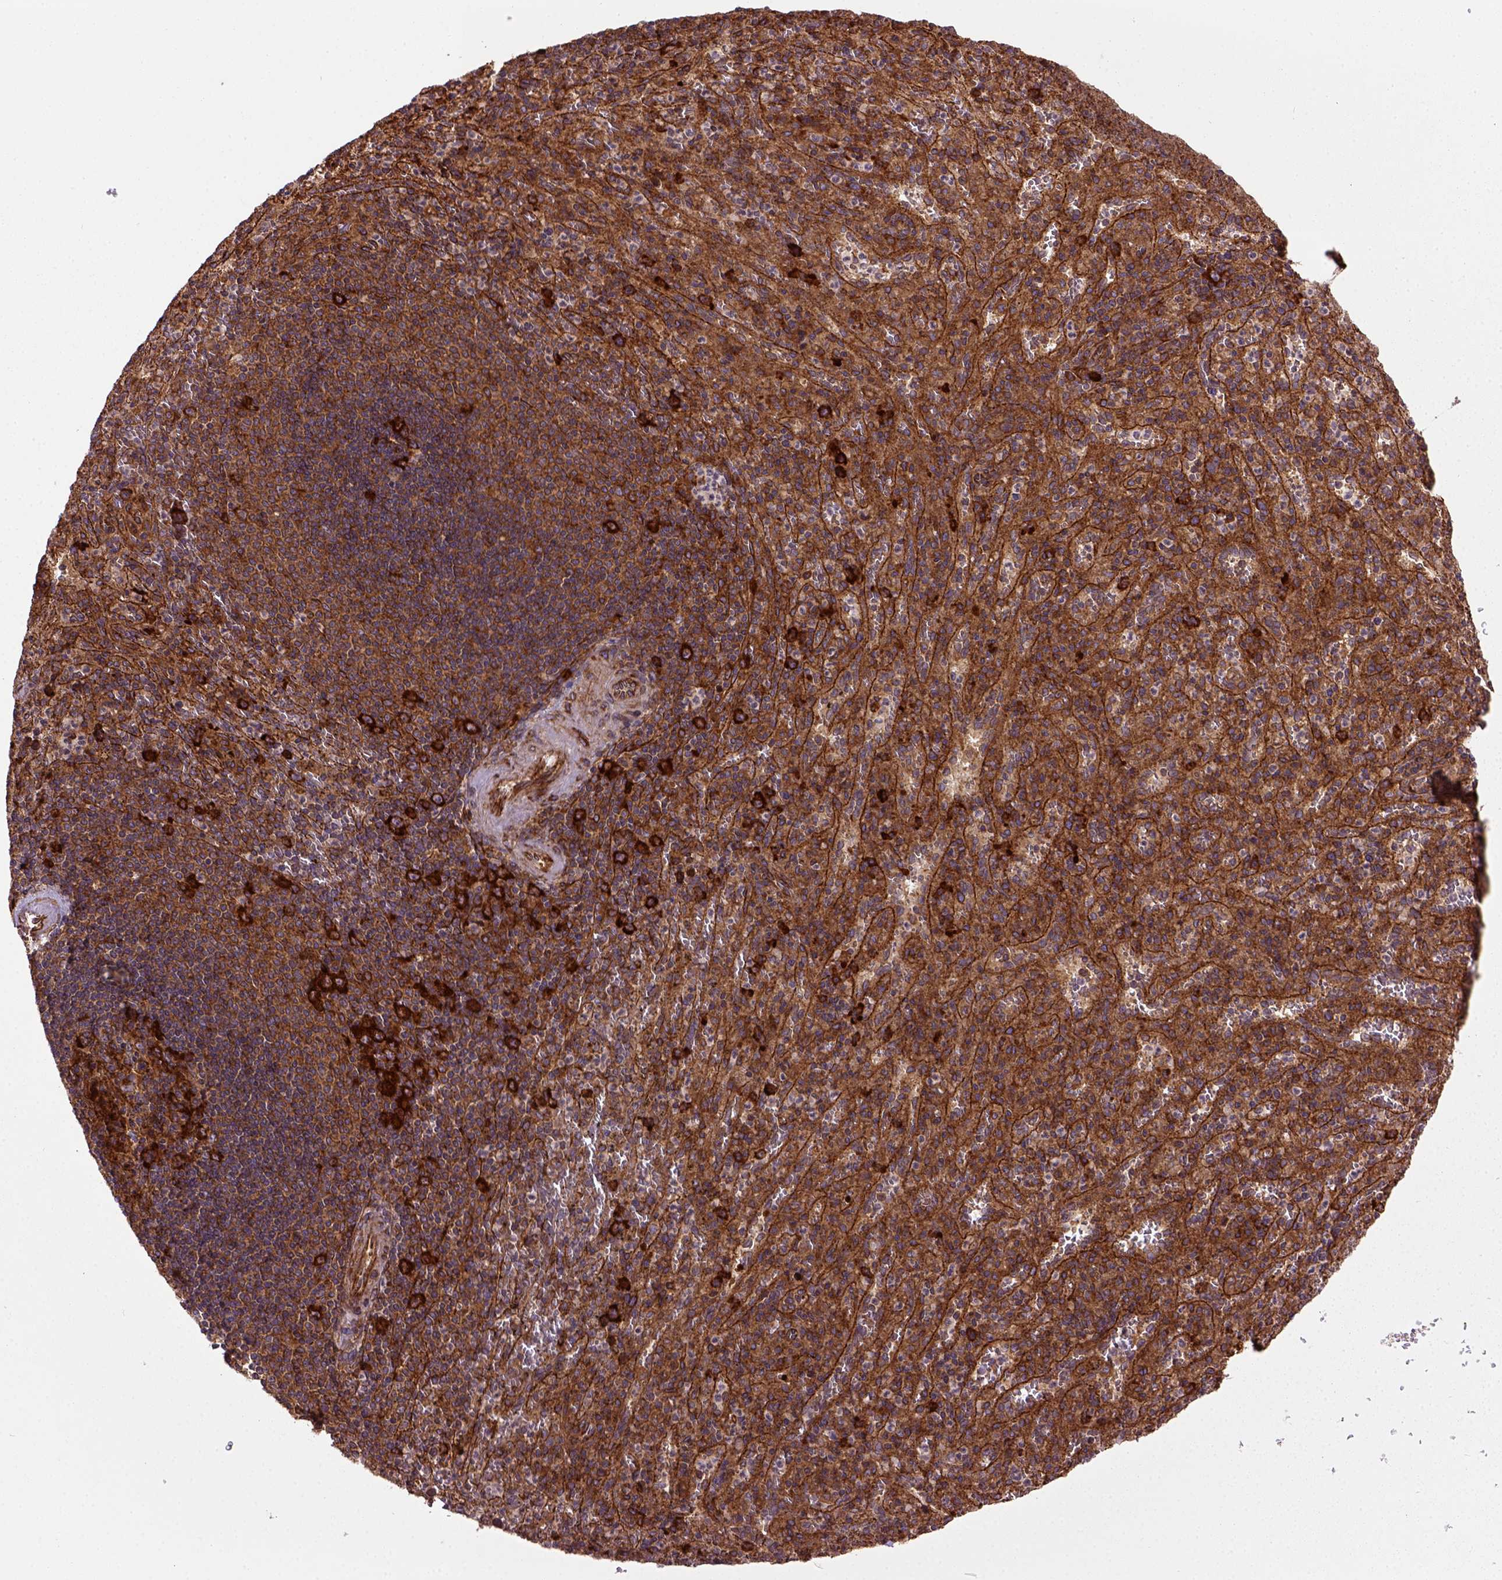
{"staining": {"intensity": "strong", "quantity": ">75%", "location": "cytoplasmic/membranous"}, "tissue": "spleen", "cell_type": "Cells in red pulp", "image_type": "normal", "snomed": [{"axis": "morphology", "description": "Normal tissue, NOS"}, {"axis": "topography", "description": "Spleen"}], "caption": "Immunohistochemistry (DAB (3,3'-diaminobenzidine)) staining of unremarkable spleen exhibits strong cytoplasmic/membranous protein staining in approximately >75% of cells in red pulp.", "gene": "CAPRIN1", "patient": {"sex": "male", "age": 57}}